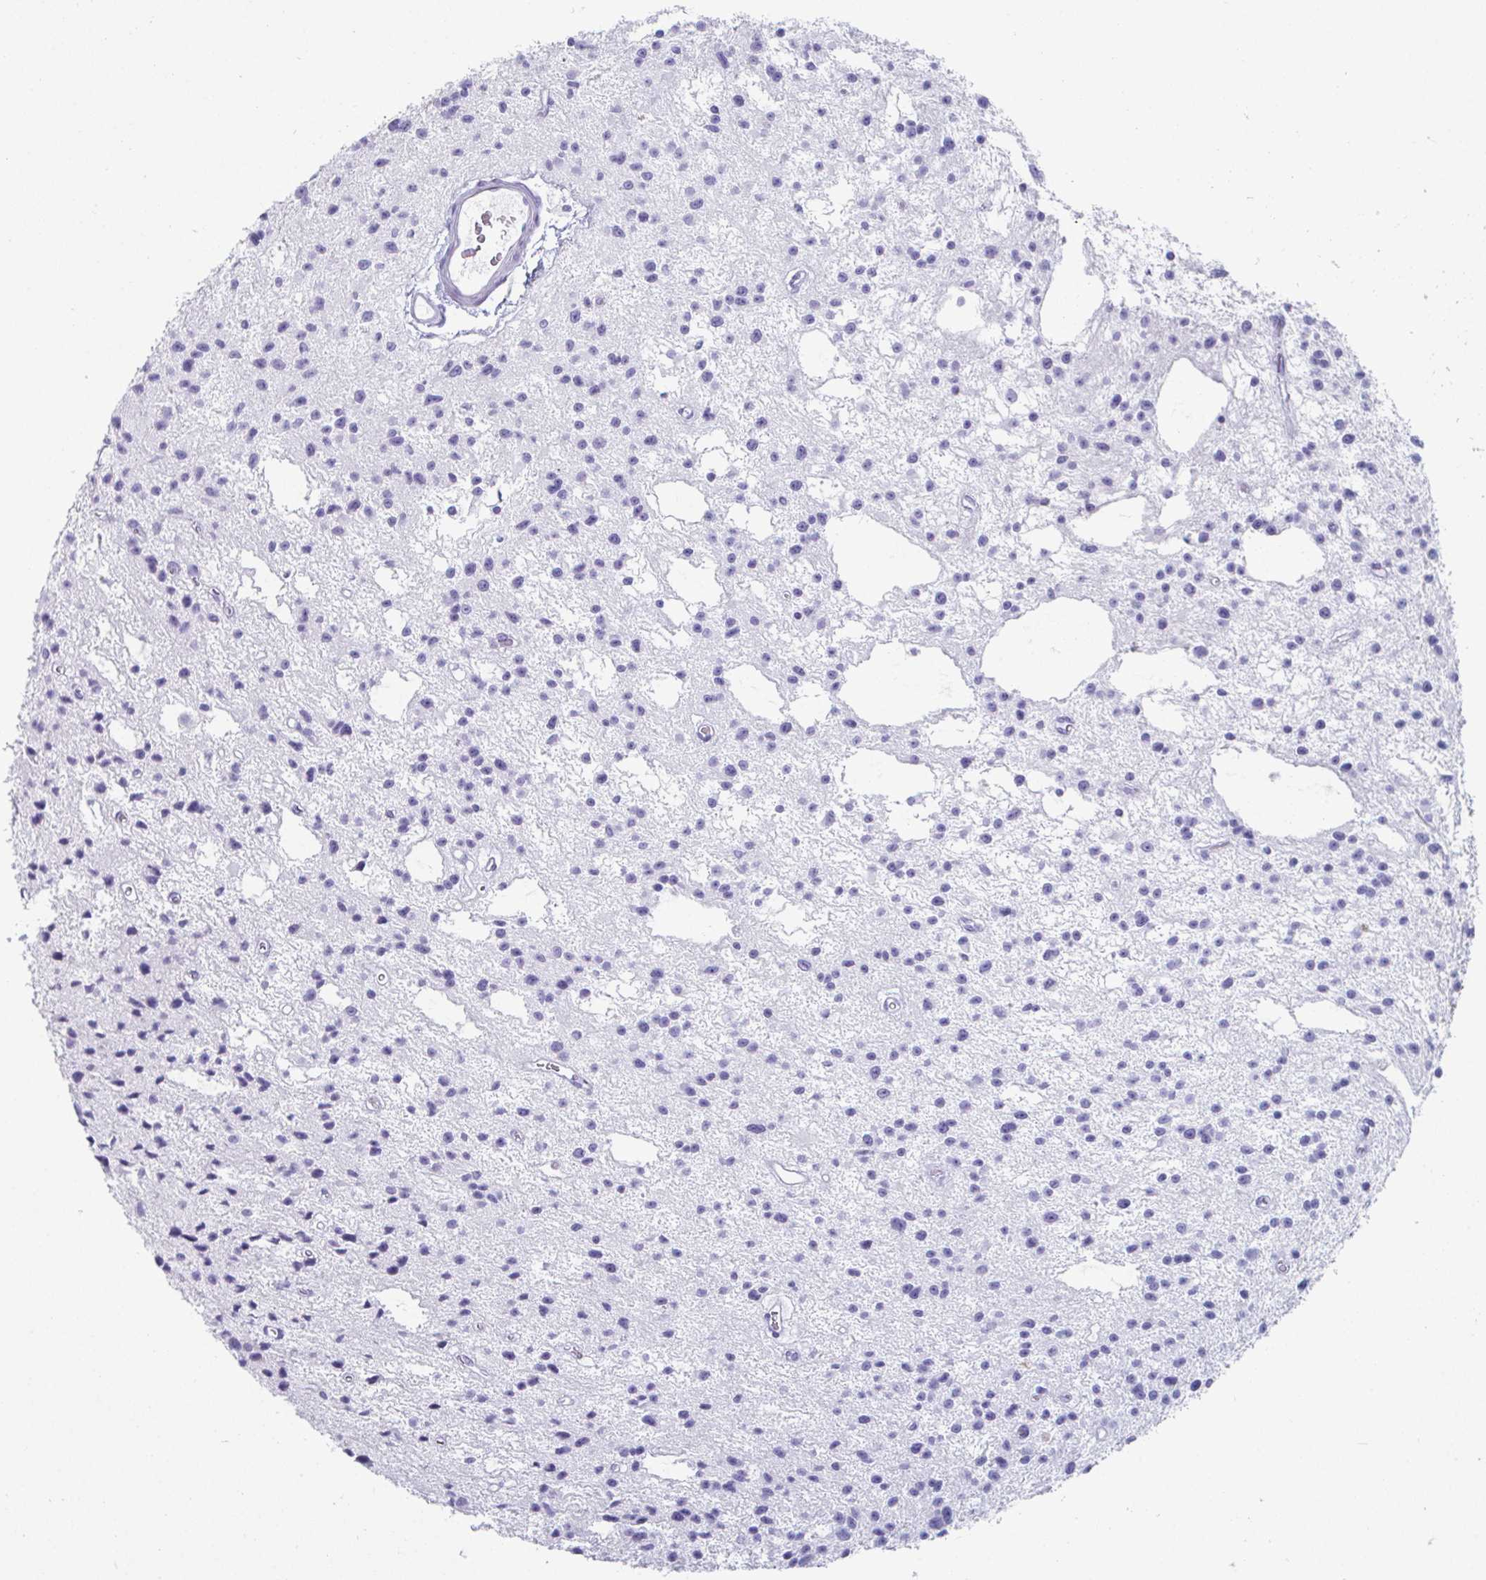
{"staining": {"intensity": "negative", "quantity": "none", "location": "none"}, "tissue": "glioma", "cell_type": "Tumor cells", "image_type": "cancer", "snomed": [{"axis": "morphology", "description": "Glioma, malignant, Low grade"}, {"axis": "topography", "description": "Brain"}], "caption": "The image demonstrates no significant staining in tumor cells of glioma.", "gene": "CREG2", "patient": {"sex": "male", "age": 43}}